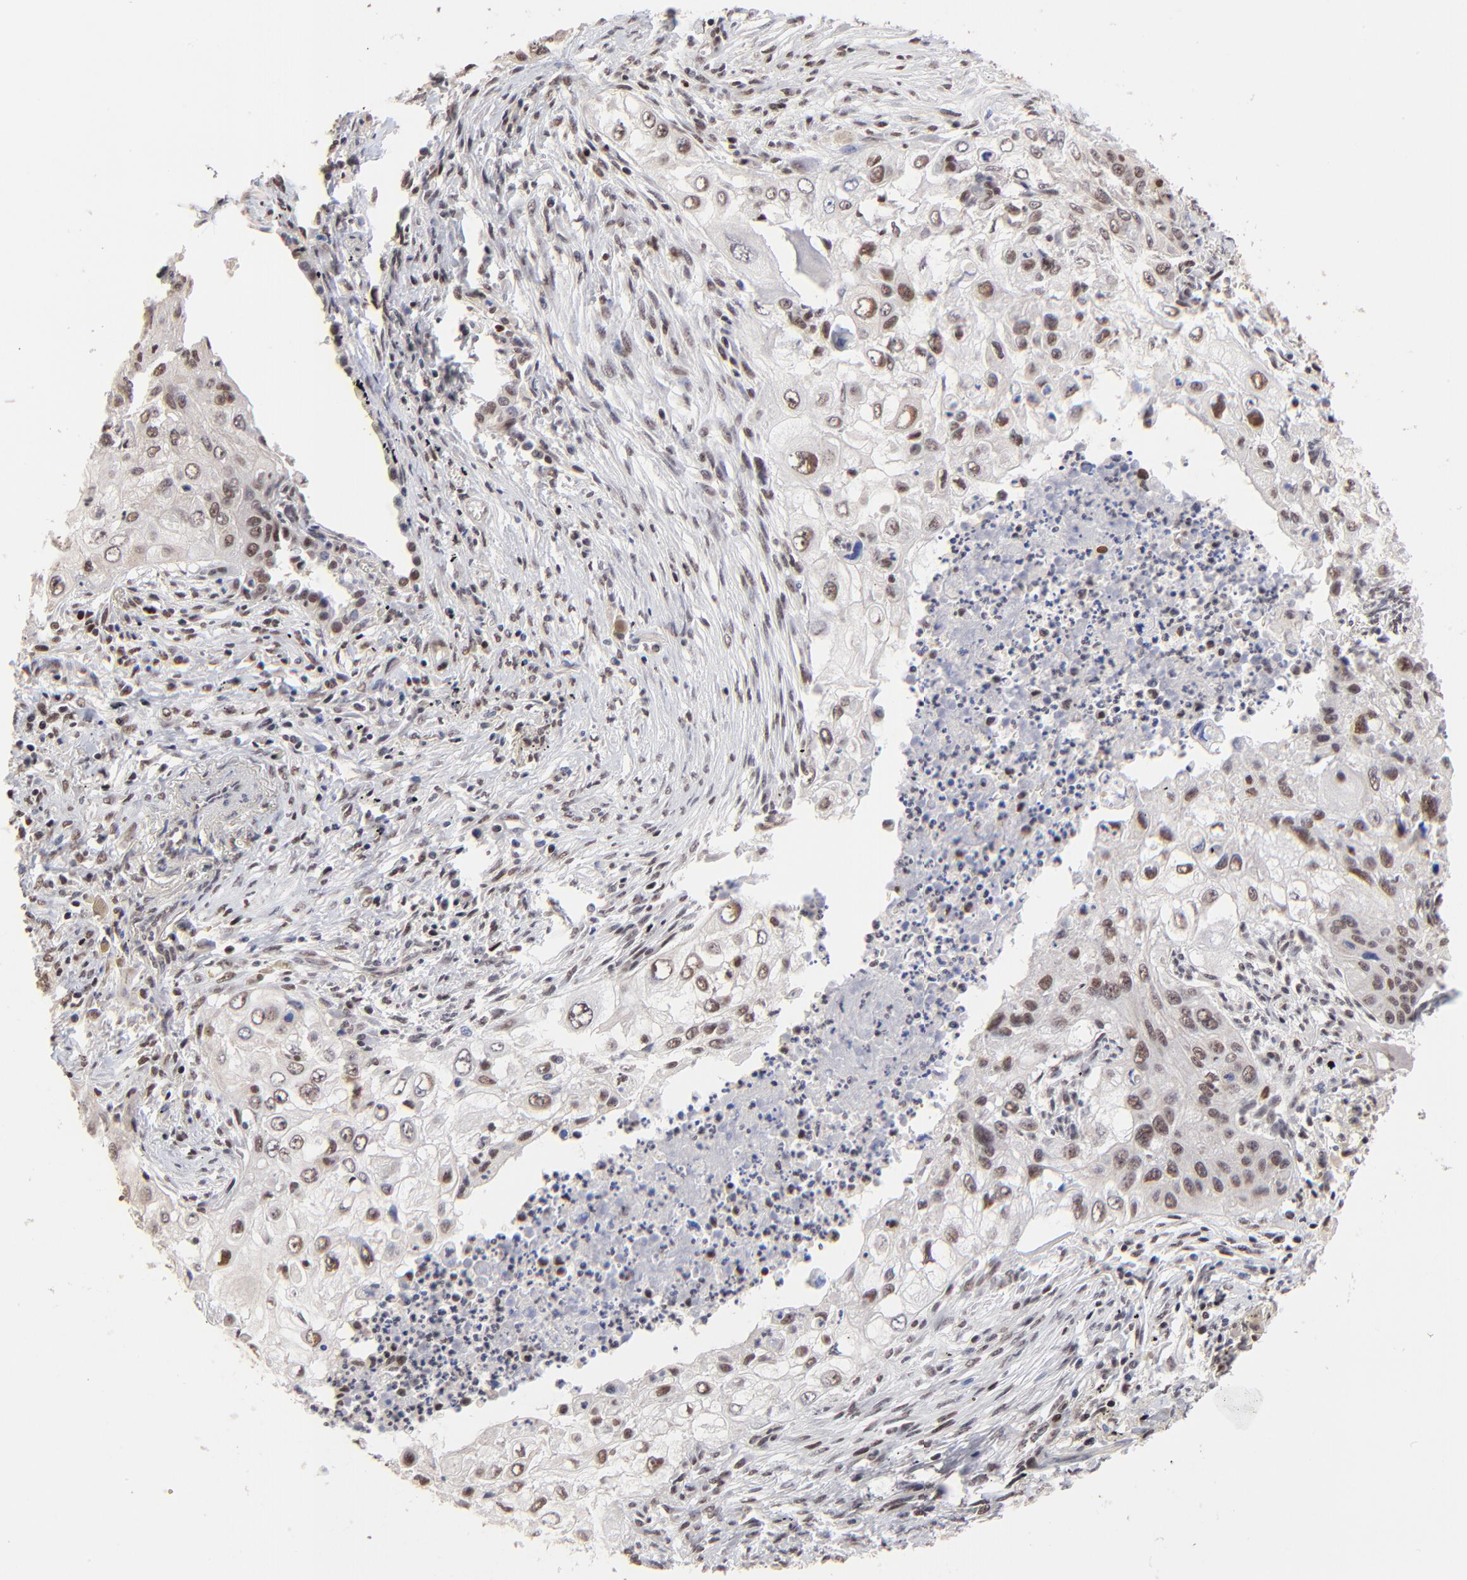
{"staining": {"intensity": "moderate", "quantity": ">75%", "location": "nuclear"}, "tissue": "lung cancer", "cell_type": "Tumor cells", "image_type": "cancer", "snomed": [{"axis": "morphology", "description": "Squamous cell carcinoma, NOS"}, {"axis": "topography", "description": "Lung"}], "caption": "Squamous cell carcinoma (lung) was stained to show a protein in brown. There is medium levels of moderate nuclear positivity in about >75% of tumor cells. (DAB (3,3'-diaminobenzidine) IHC with brightfield microscopy, high magnification).", "gene": "DSN1", "patient": {"sex": "male", "age": 71}}